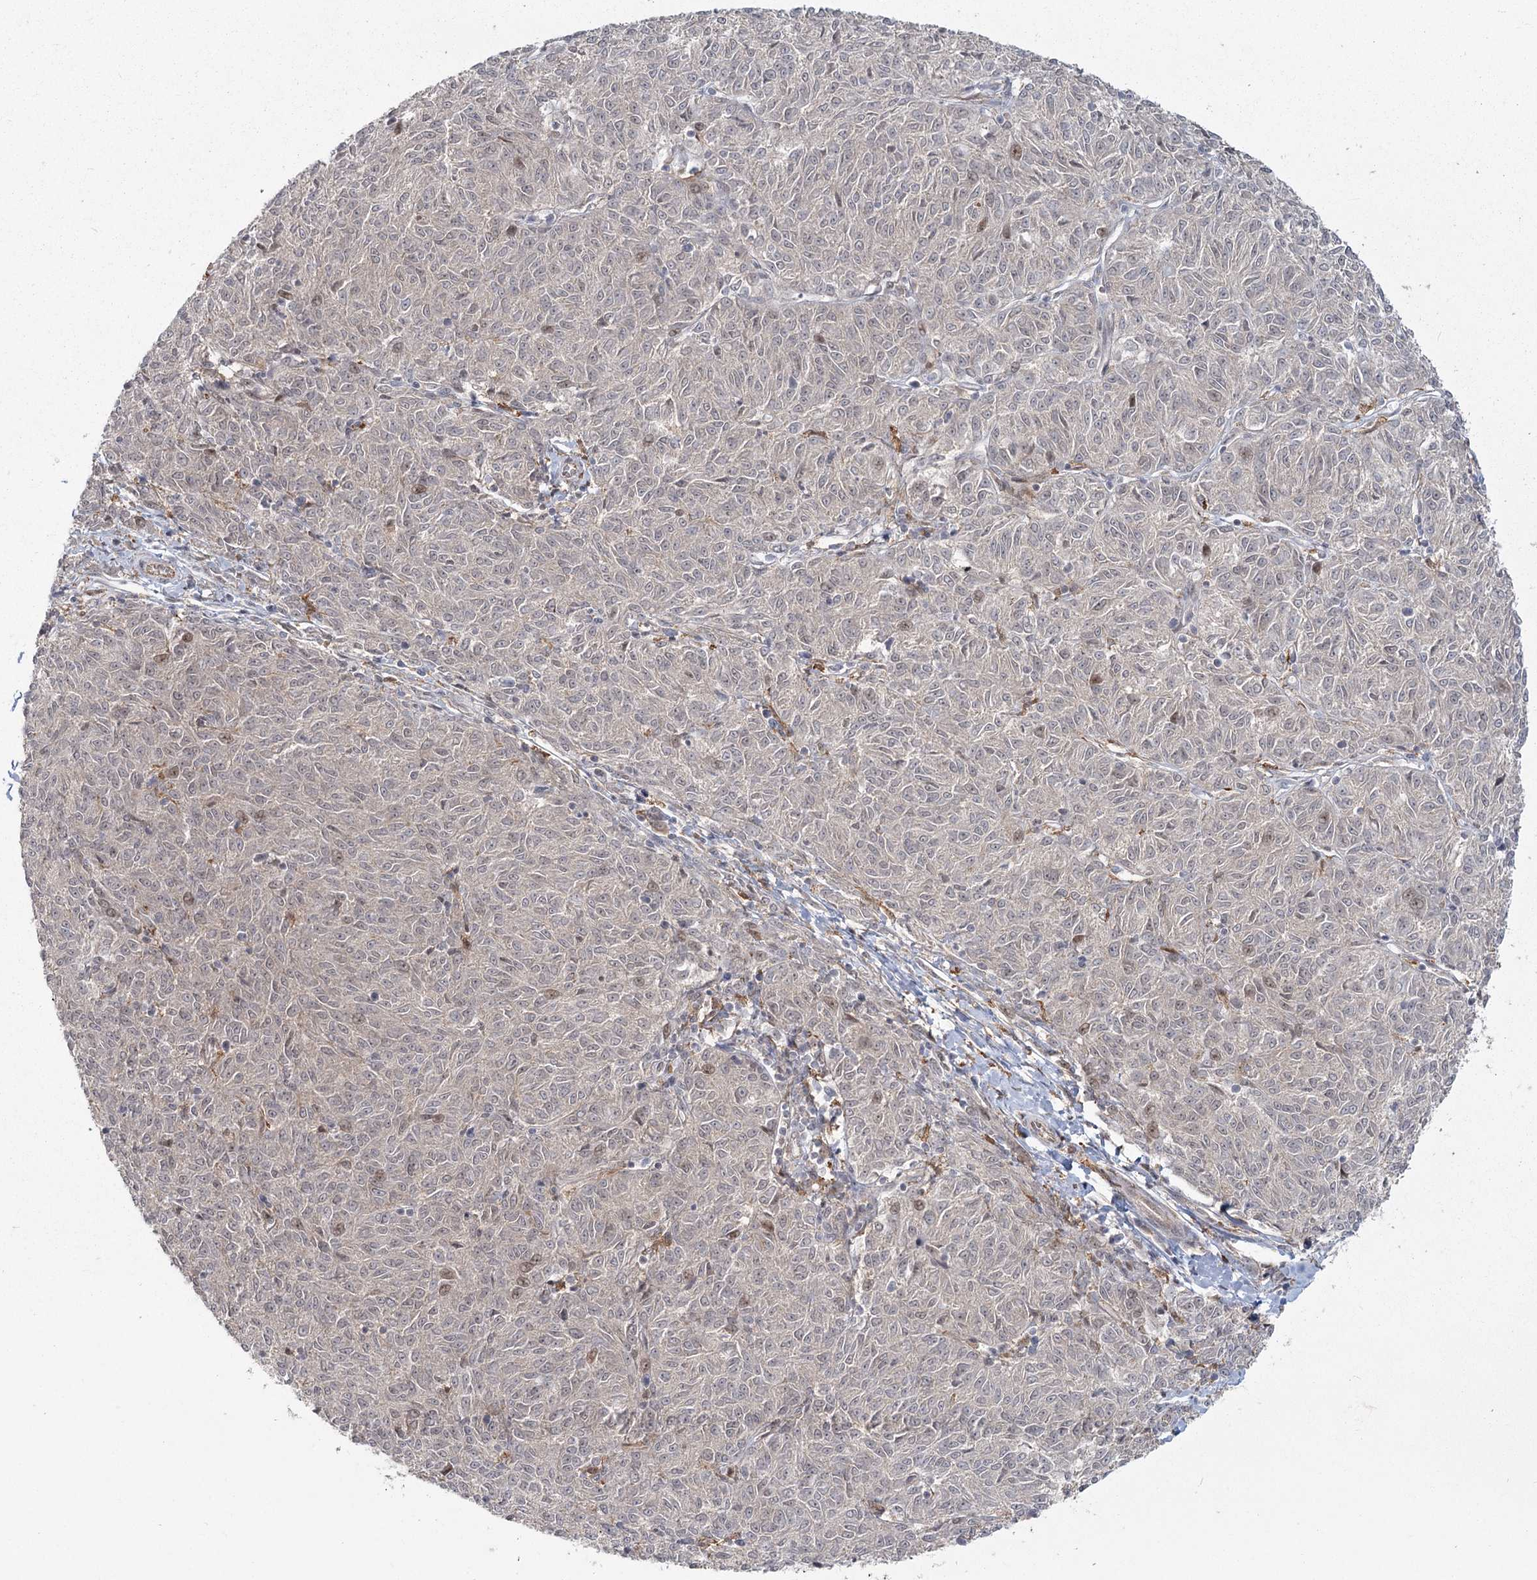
{"staining": {"intensity": "negative", "quantity": "none", "location": "none"}, "tissue": "melanoma", "cell_type": "Tumor cells", "image_type": "cancer", "snomed": [{"axis": "morphology", "description": "Malignant melanoma, NOS"}, {"axis": "topography", "description": "Skin"}], "caption": "Immunohistochemistry (IHC) image of neoplastic tissue: melanoma stained with DAB displays no significant protein expression in tumor cells.", "gene": "AP2M1", "patient": {"sex": "female", "age": 72}}